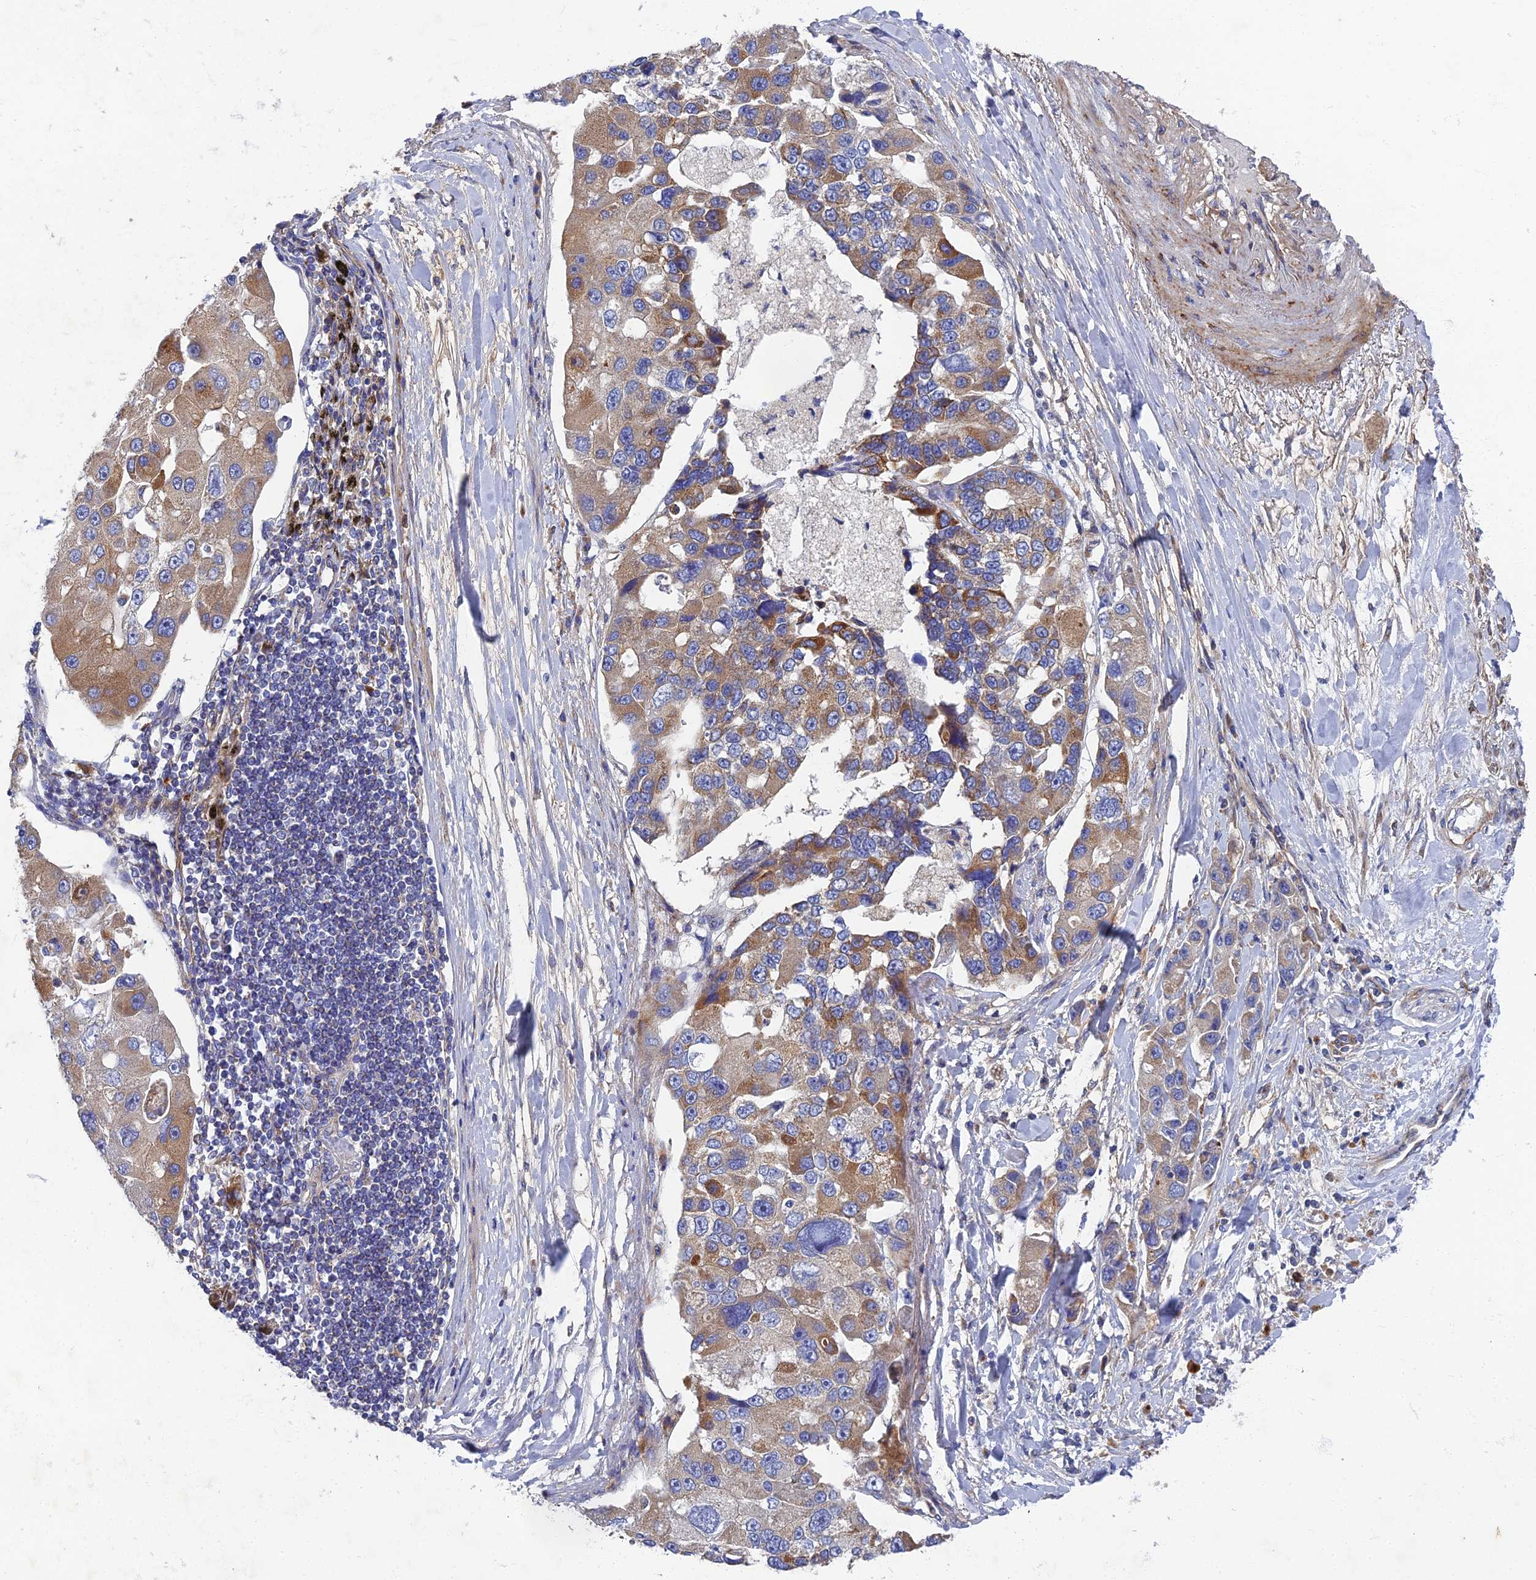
{"staining": {"intensity": "weak", "quantity": ">75%", "location": "cytoplasmic/membranous"}, "tissue": "lung cancer", "cell_type": "Tumor cells", "image_type": "cancer", "snomed": [{"axis": "morphology", "description": "Adenocarcinoma, NOS"}, {"axis": "topography", "description": "Lung"}], "caption": "Tumor cells exhibit weak cytoplasmic/membranous expression in about >75% of cells in lung cancer.", "gene": "RNASEK", "patient": {"sex": "female", "age": 54}}